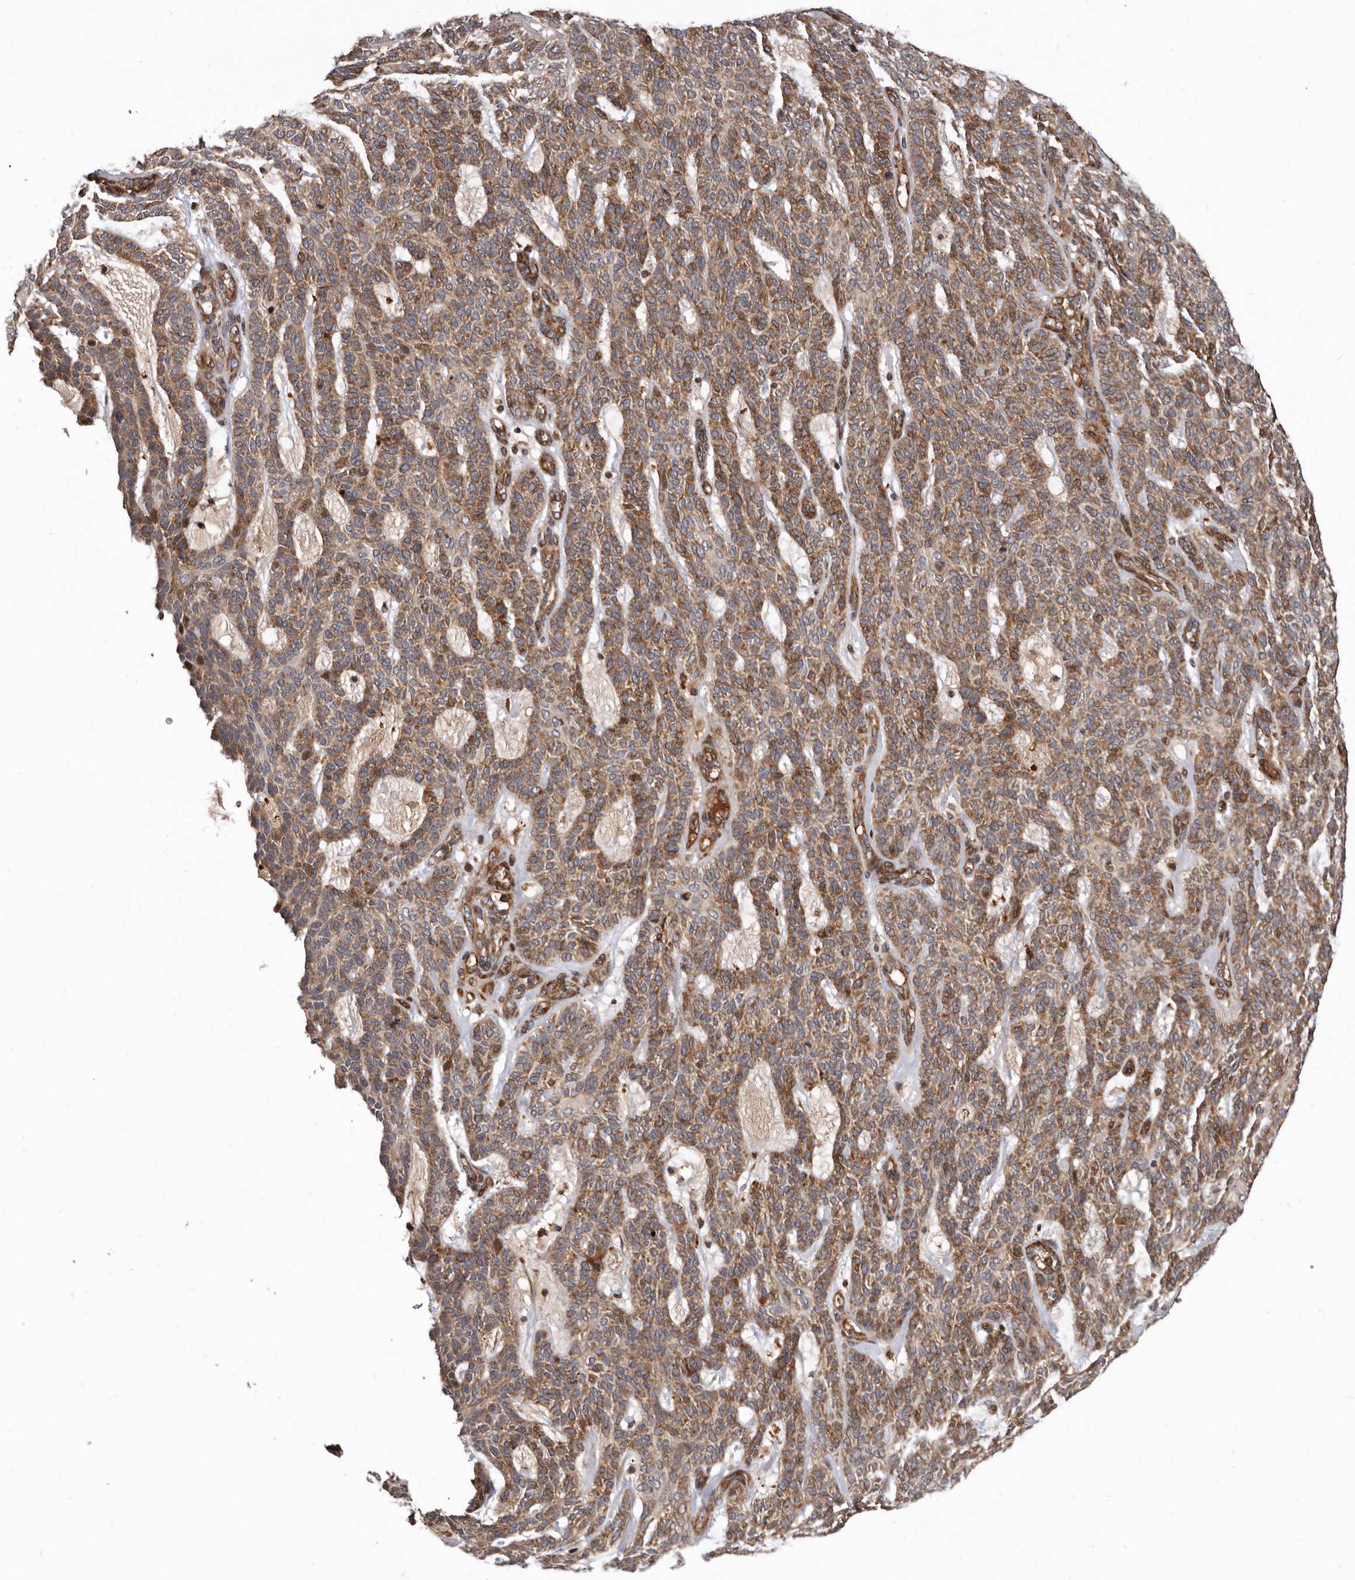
{"staining": {"intensity": "moderate", "quantity": ">75%", "location": "cytoplasmic/membranous"}, "tissue": "skin cancer", "cell_type": "Tumor cells", "image_type": "cancer", "snomed": [{"axis": "morphology", "description": "Squamous cell carcinoma, NOS"}, {"axis": "topography", "description": "Skin"}], "caption": "Protein staining demonstrates moderate cytoplasmic/membranous positivity in about >75% of tumor cells in skin squamous cell carcinoma. (Stains: DAB in brown, nuclei in blue, Microscopy: brightfield microscopy at high magnification).", "gene": "WEE2", "patient": {"sex": "female", "age": 90}}